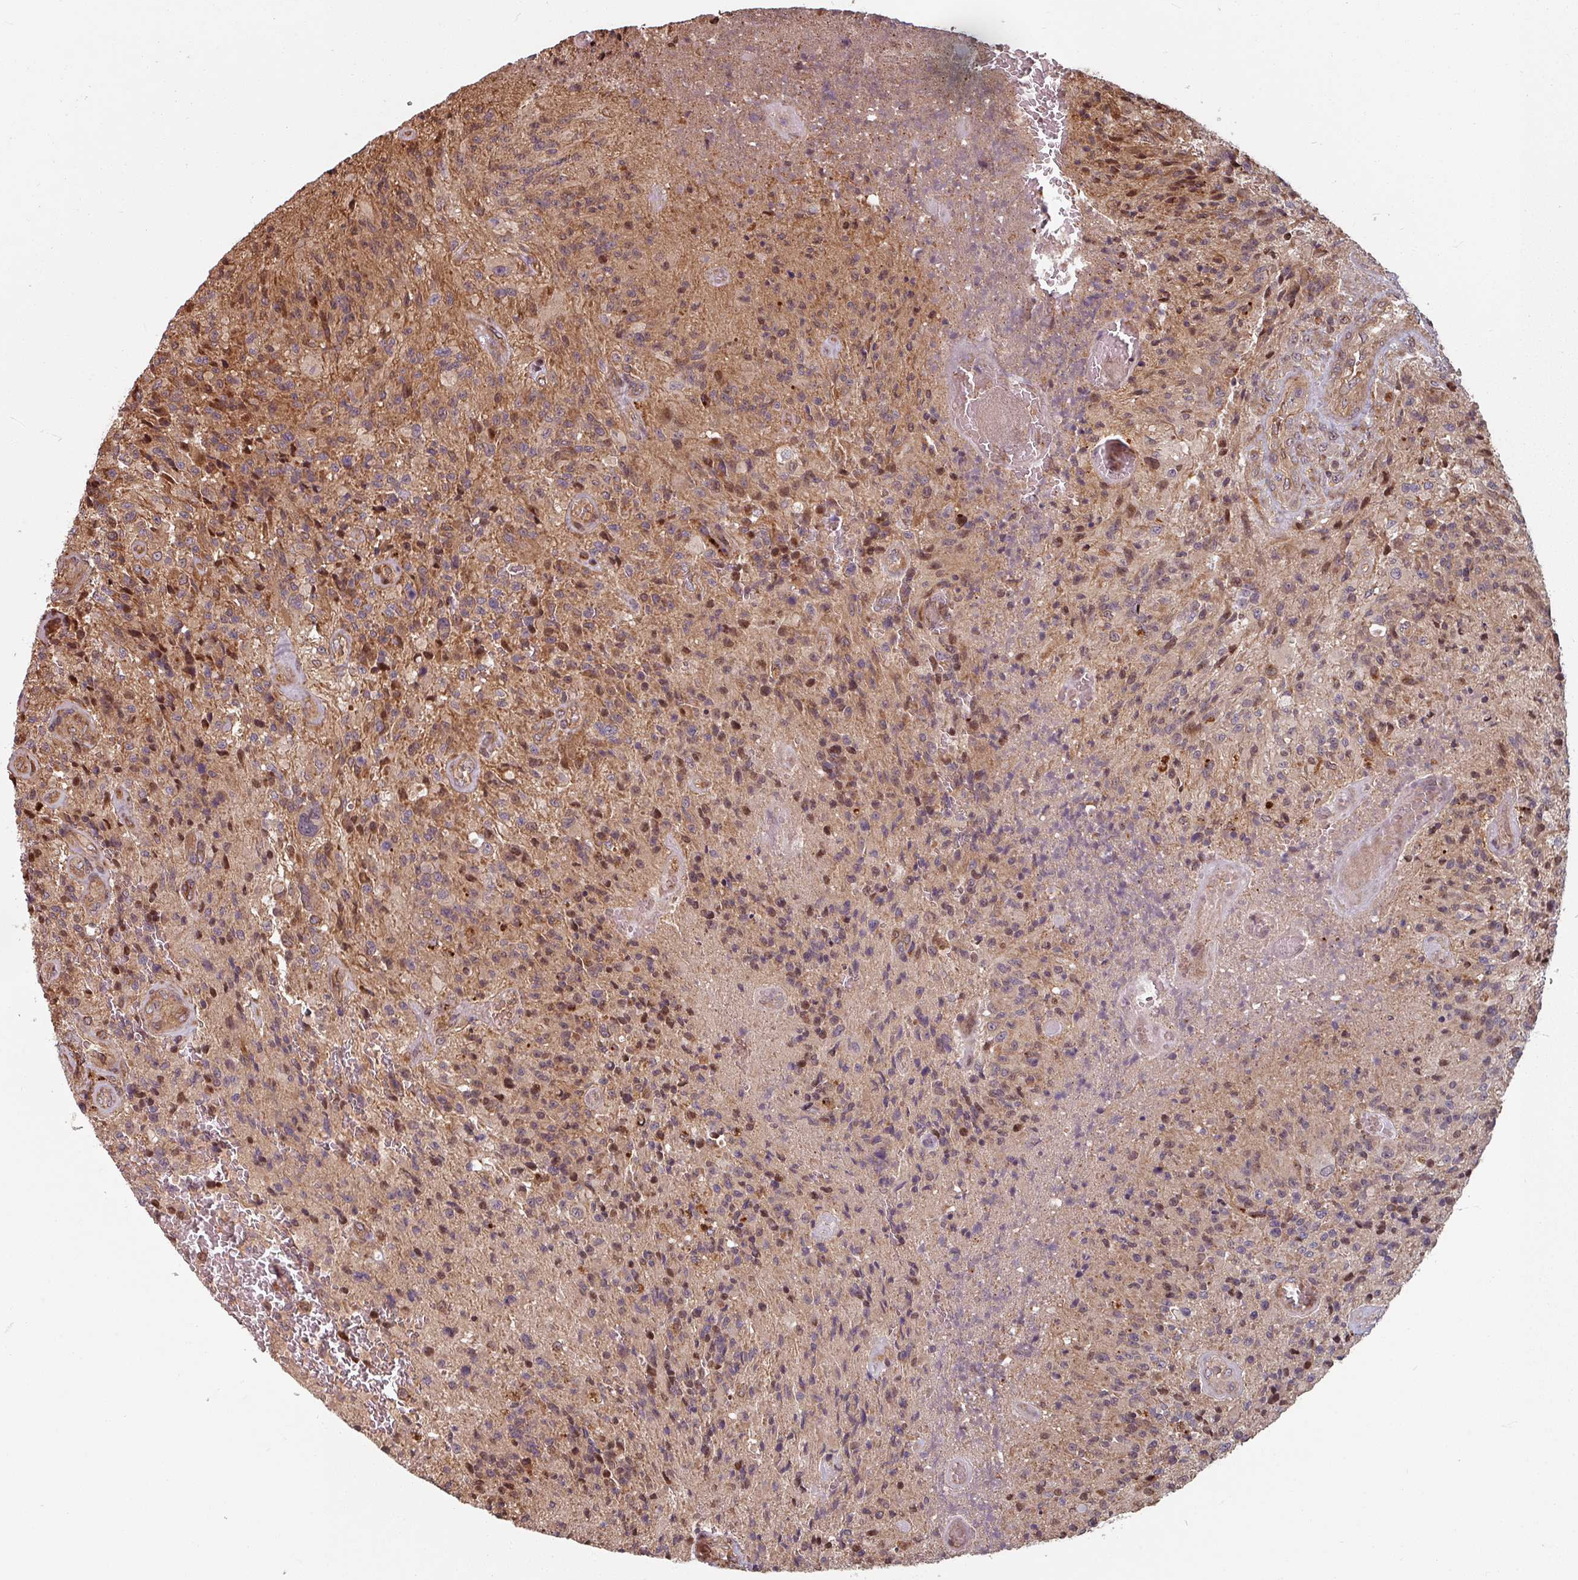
{"staining": {"intensity": "moderate", "quantity": "<25%", "location": "cytoplasmic/membranous,nuclear"}, "tissue": "glioma", "cell_type": "Tumor cells", "image_type": "cancer", "snomed": [{"axis": "morphology", "description": "Normal tissue, NOS"}, {"axis": "morphology", "description": "Glioma, malignant, High grade"}, {"axis": "topography", "description": "Cerebral cortex"}], "caption": "Brown immunohistochemical staining in human malignant high-grade glioma reveals moderate cytoplasmic/membranous and nuclear staining in approximately <25% of tumor cells.", "gene": "EID1", "patient": {"sex": "male", "age": 56}}